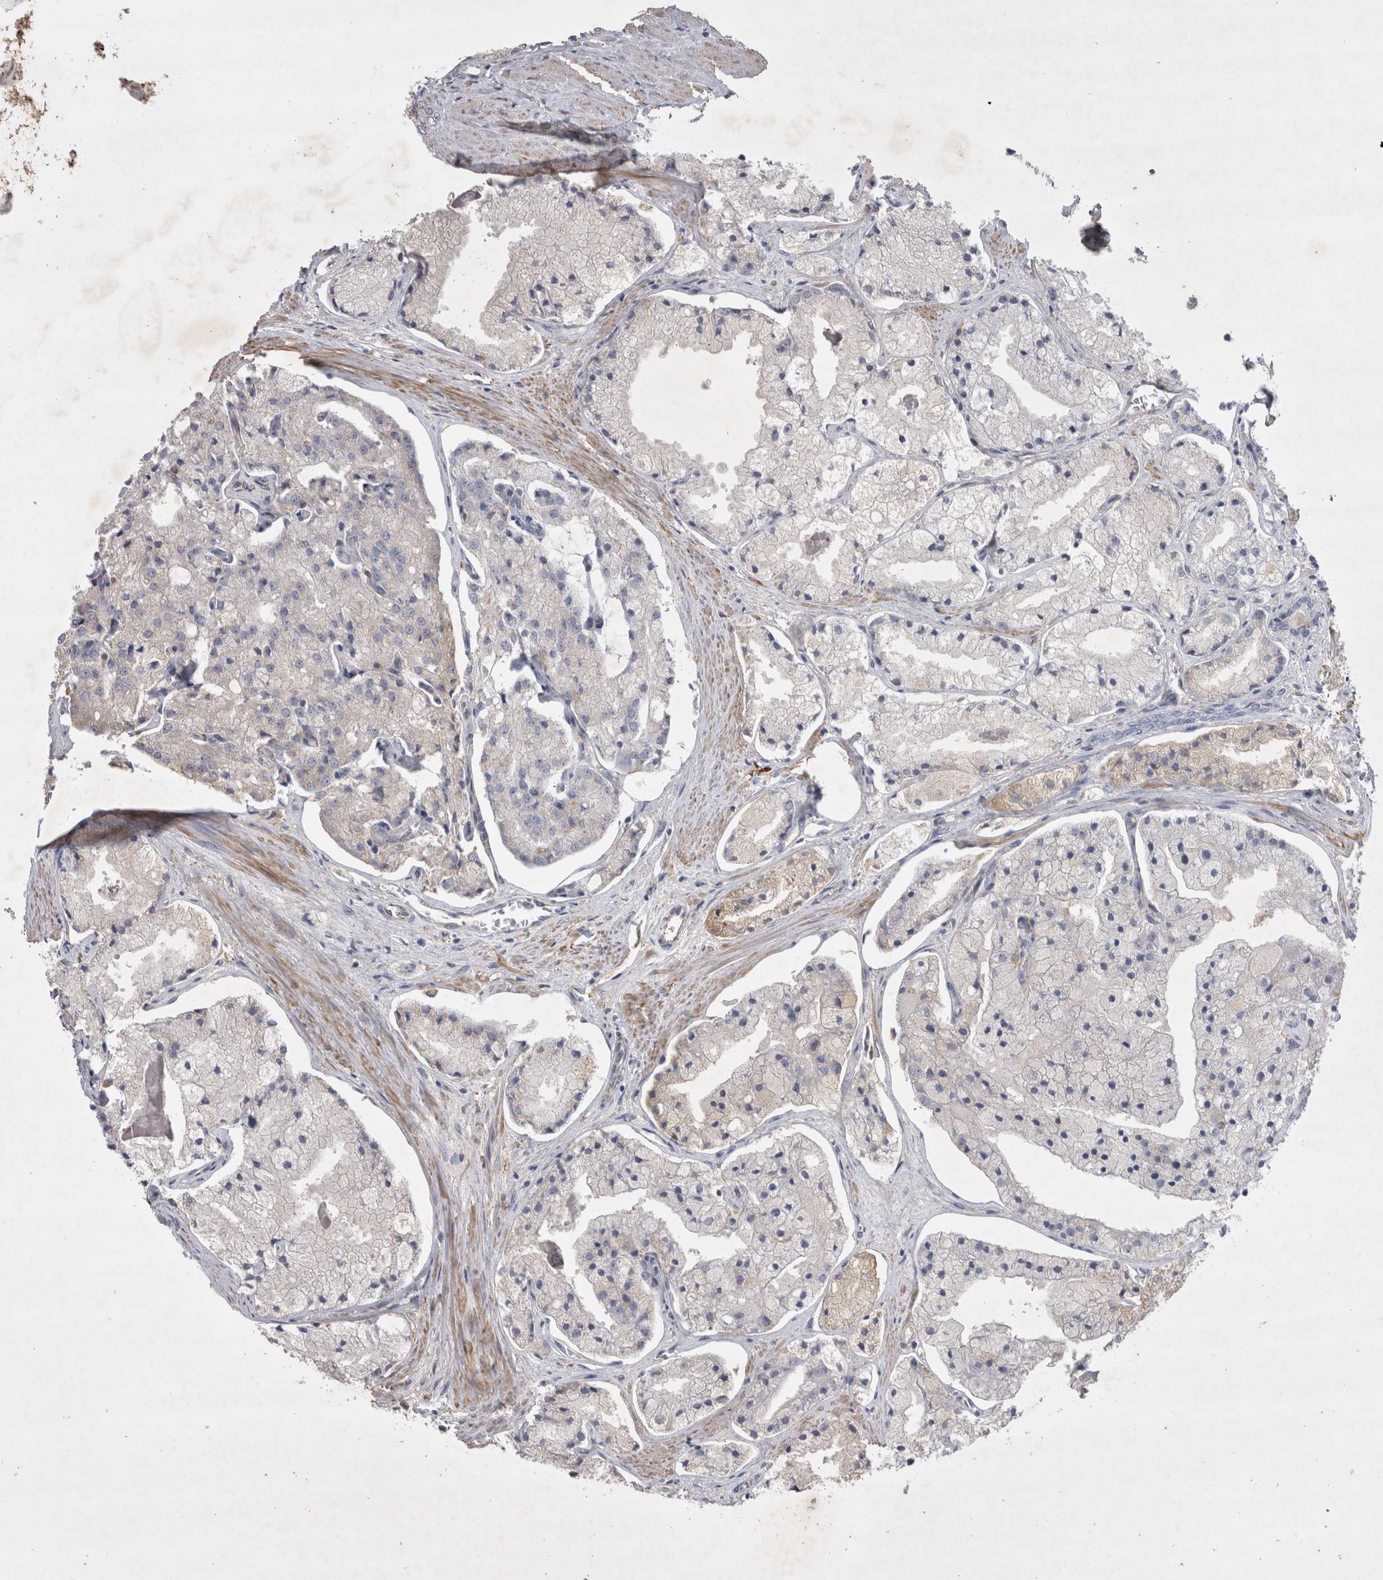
{"staining": {"intensity": "weak", "quantity": "<25%", "location": "cytoplasmic/membranous"}, "tissue": "prostate cancer", "cell_type": "Tumor cells", "image_type": "cancer", "snomed": [{"axis": "morphology", "description": "Adenocarcinoma, High grade"}, {"axis": "topography", "description": "Prostate"}], "caption": "Tumor cells are negative for brown protein staining in high-grade adenocarcinoma (prostate).", "gene": "STRADB", "patient": {"sex": "male", "age": 50}}